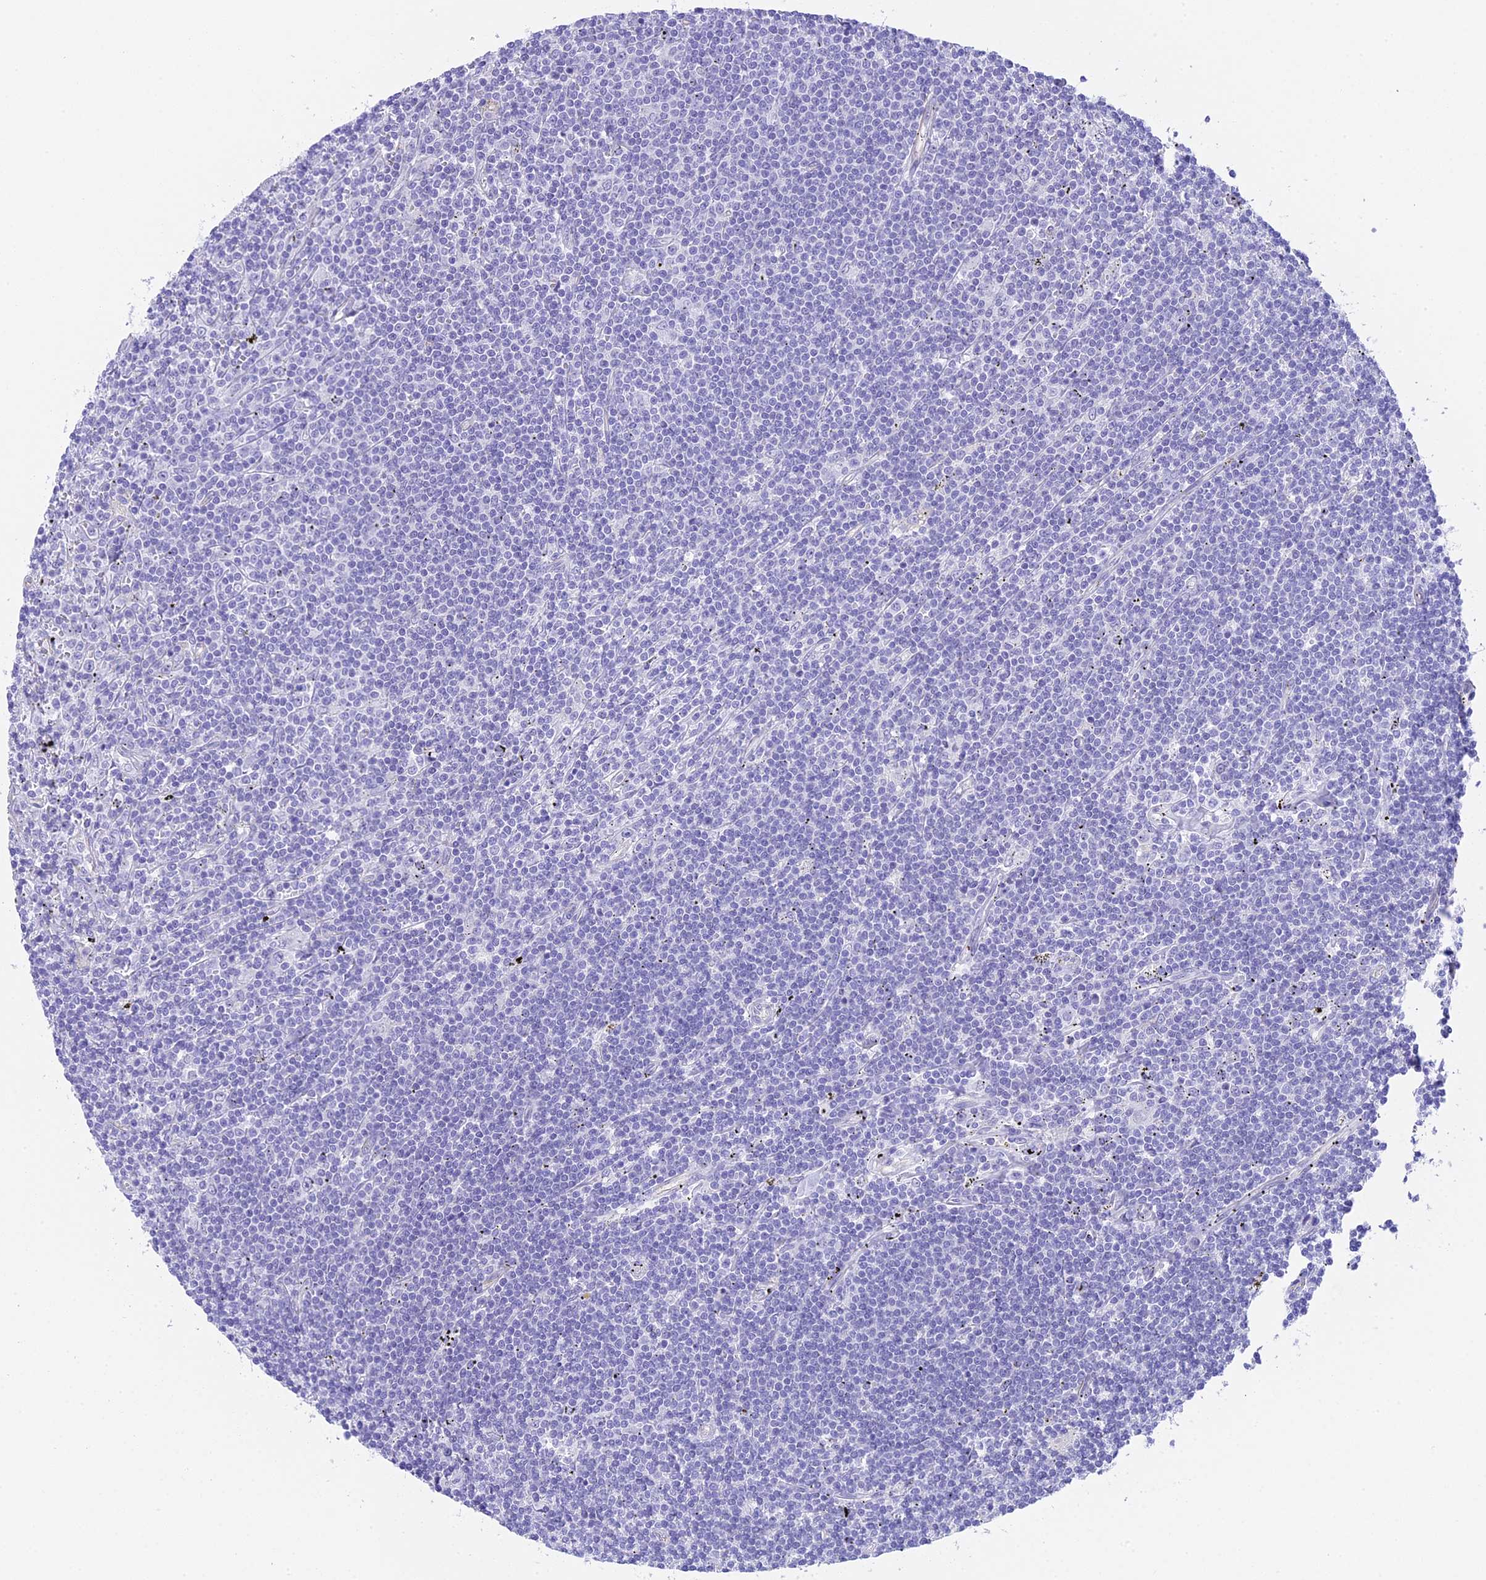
{"staining": {"intensity": "negative", "quantity": "none", "location": "none"}, "tissue": "lymphoma", "cell_type": "Tumor cells", "image_type": "cancer", "snomed": [{"axis": "morphology", "description": "Malignant lymphoma, non-Hodgkin's type, Low grade"}, {"axis": "topography", "description": "Spleen"}], "caption": "The photomicrograph reveals no significant positivity in tumor cells of lymphoma.", "gene": "TACSTD2", "patient": {"sex": "male", "age": 76}}